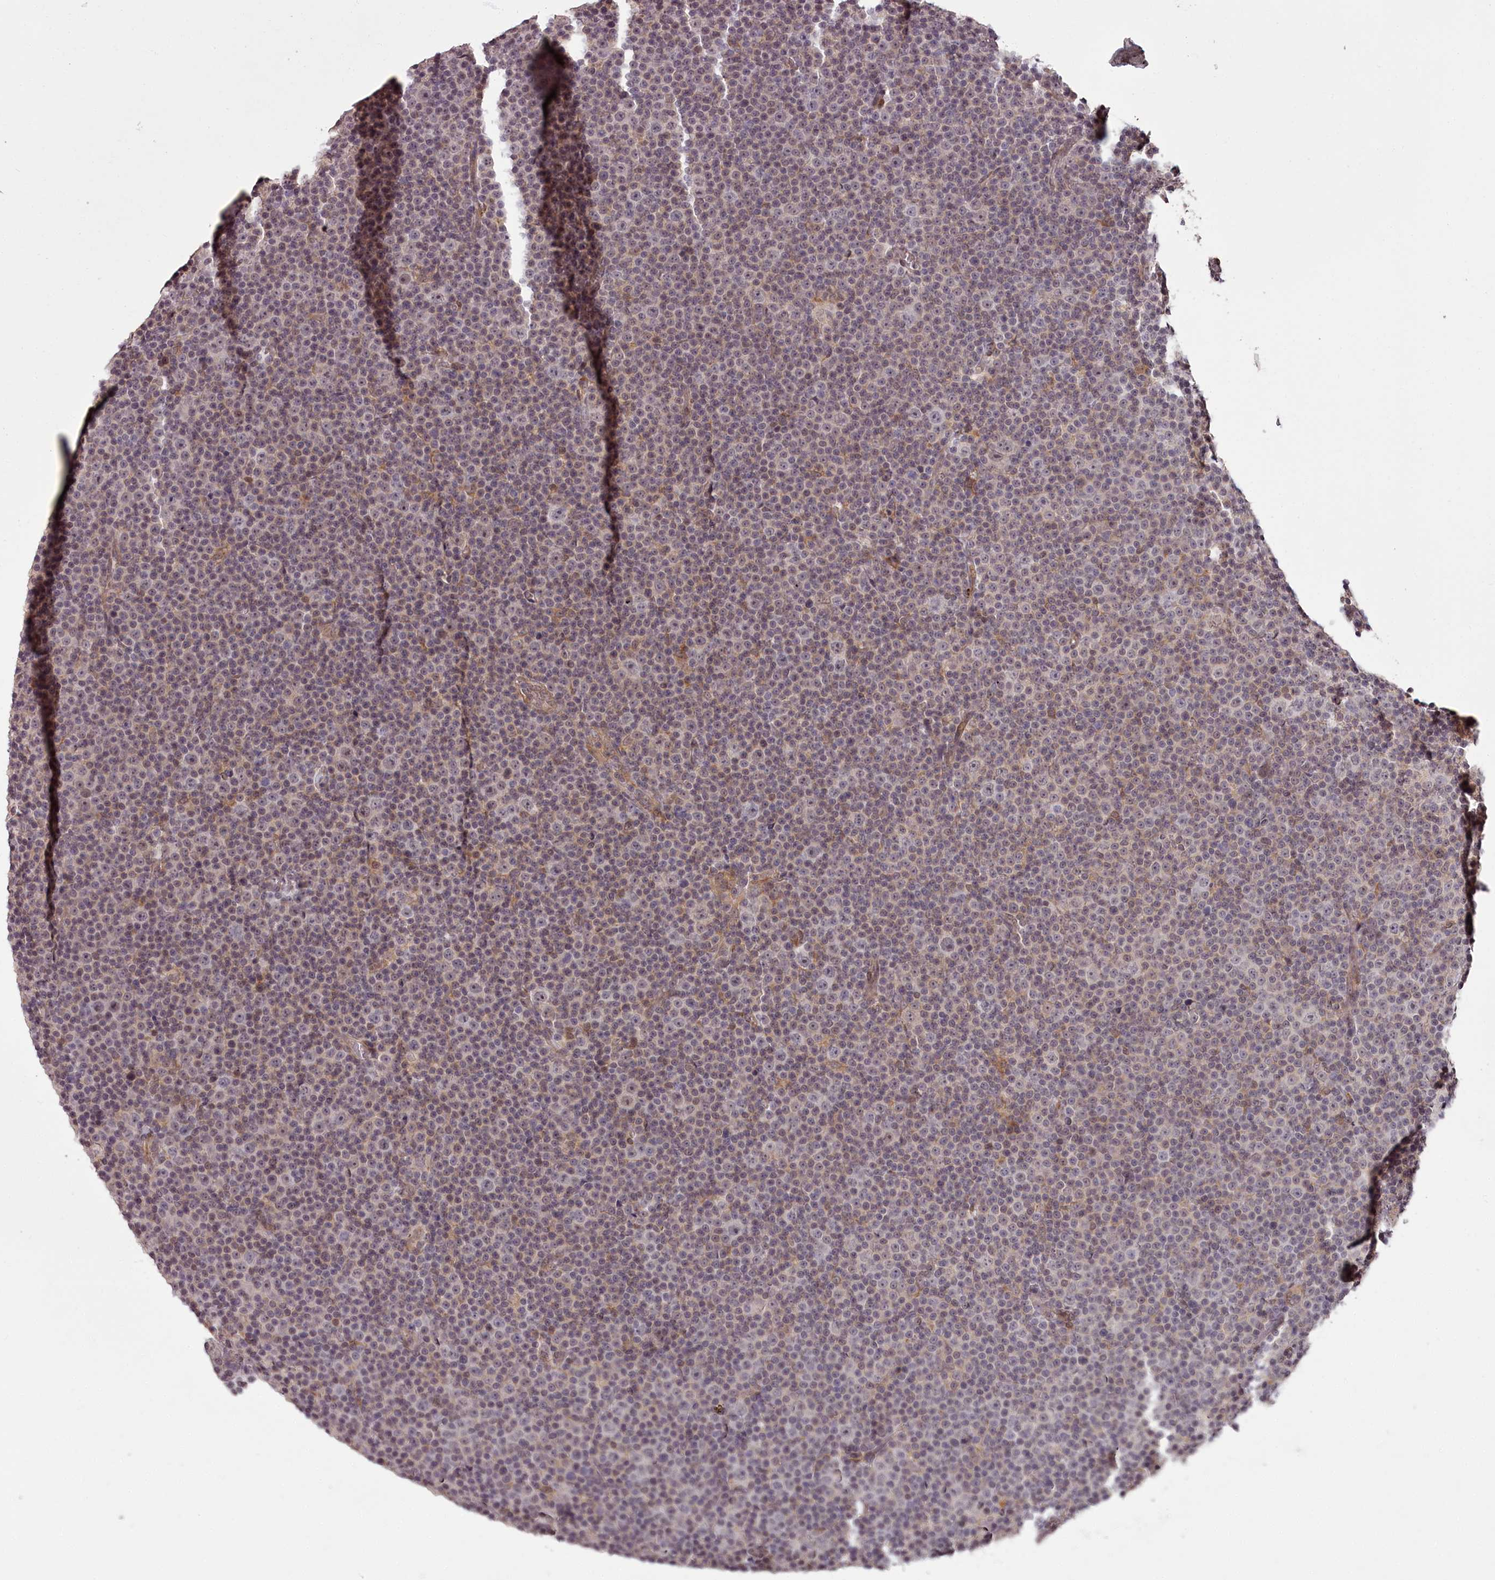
{"staining": {"intensity": "weak", "quantity": "<25%", "location": "nuclear"}, "tissue": "lymphoma", "cell_type": "Tumor cells", "image_type": "cancer", "snomed": [{"axis": "morphology", "description": "Malignant lymphoma, non-Hodgkin's type, Low grade"}, {"axis": "topography", "description": "Lymph node"}], "caption": "There is no significant staining in tumor cells of low-grade malignant lymphoma, non-Hodgkin's type. (Brightfield microscopy of DAB (3,3'-diaminobenzidine) immunohistochemistry (IHC) at high magnification).", "gene": "CCDC92", "patient": {"sex": "female", "age": 67}}